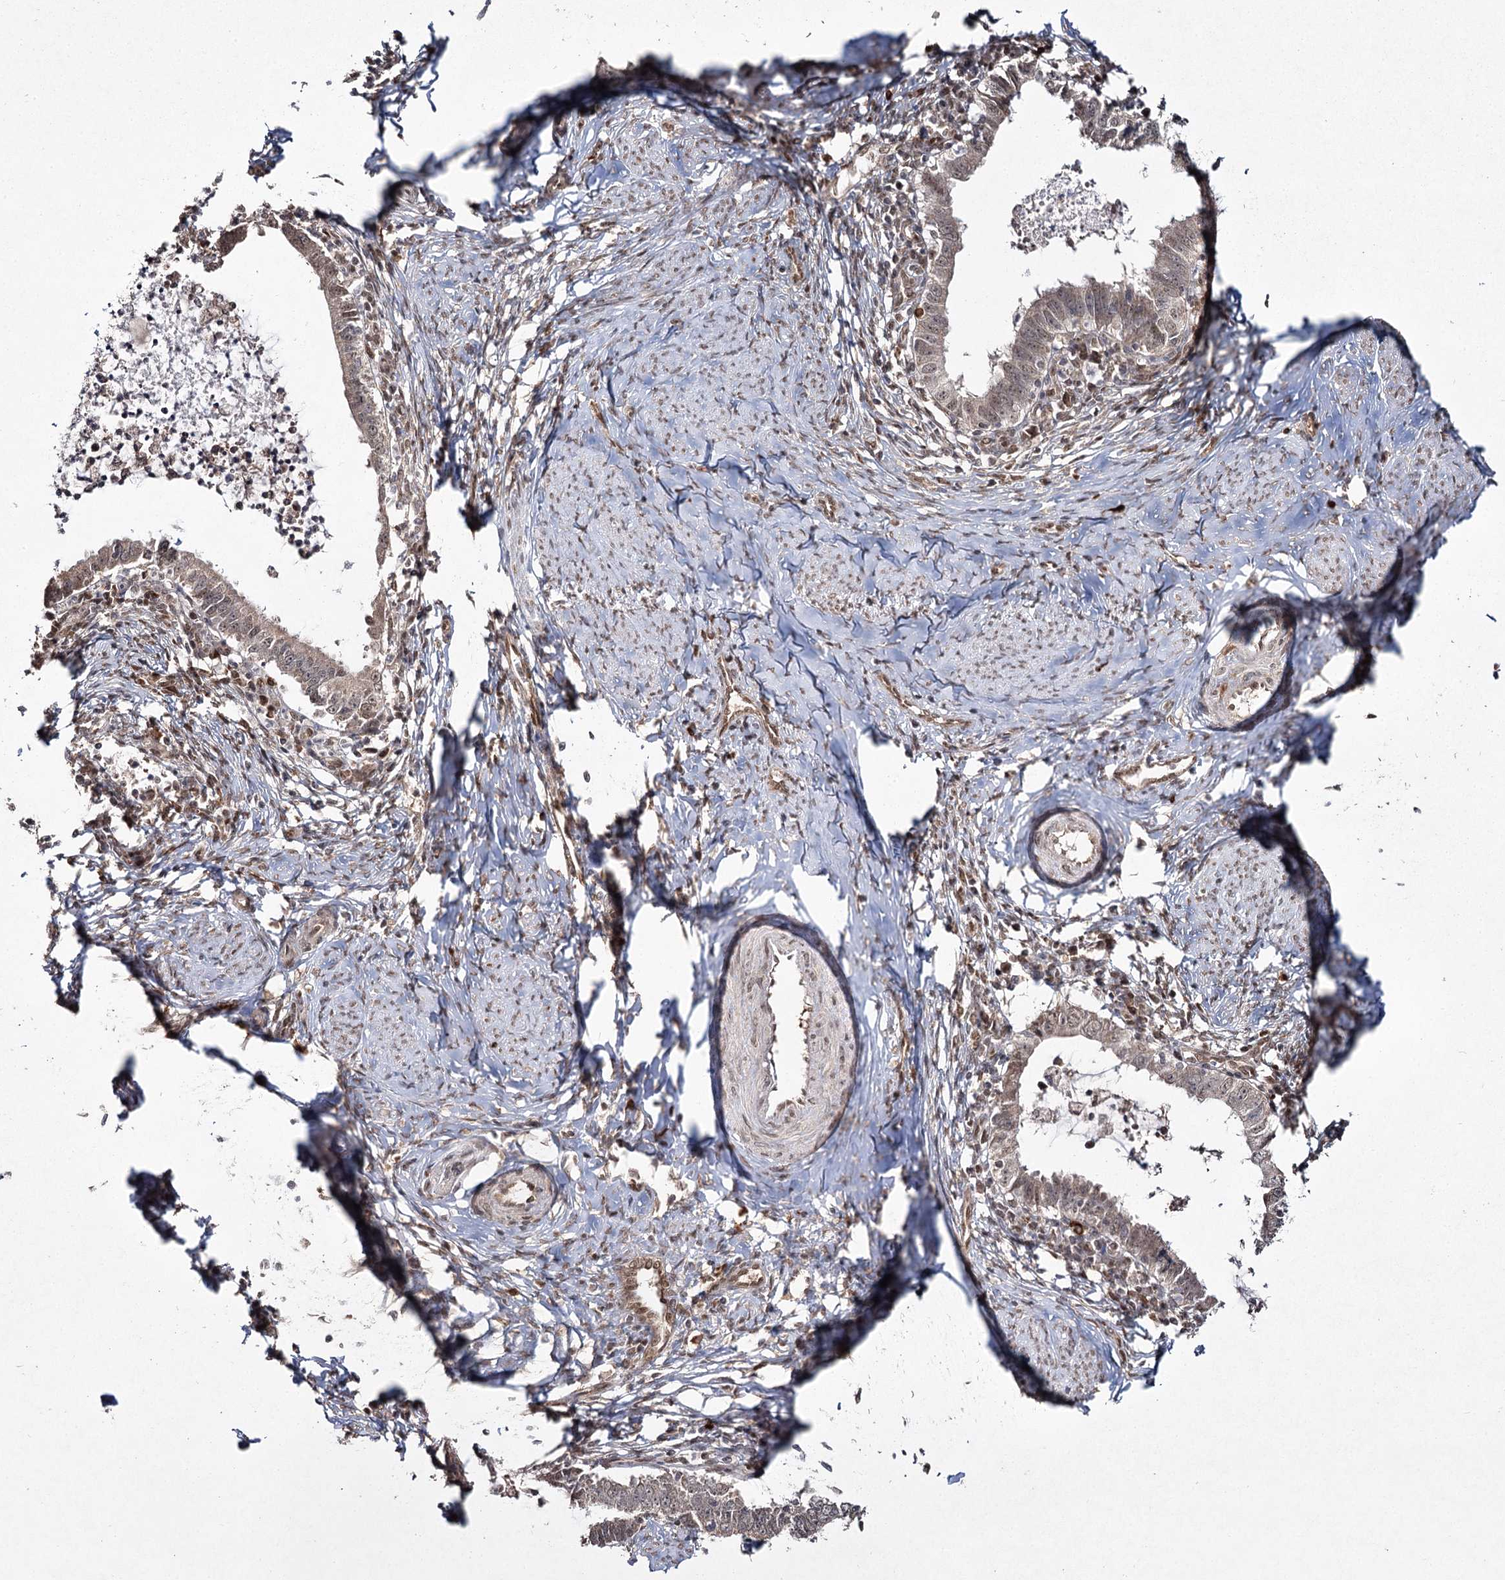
{"staining": {"intensity": "weak", "quantity": ">75%", "location": "cytoplasmic/membranous,nuclear"}, "tissue": "cervical cancer", "cell_type": "Tumor cells", "image_type": "cancer", "snomed": [{"axis": "morphology", "description": "Adenocarcinoma, NOS"}, {"axis": "topography", "description": "Cervix"}], "caption": "IHC of adenocarcinoma (cervical) exhibits low levels of weak cytoplasmic/membranous and nuclear staining in approximately >75% of tumor cells.", "gene": "TRNT1", "patient": {"sex": "female", "age": 36}}